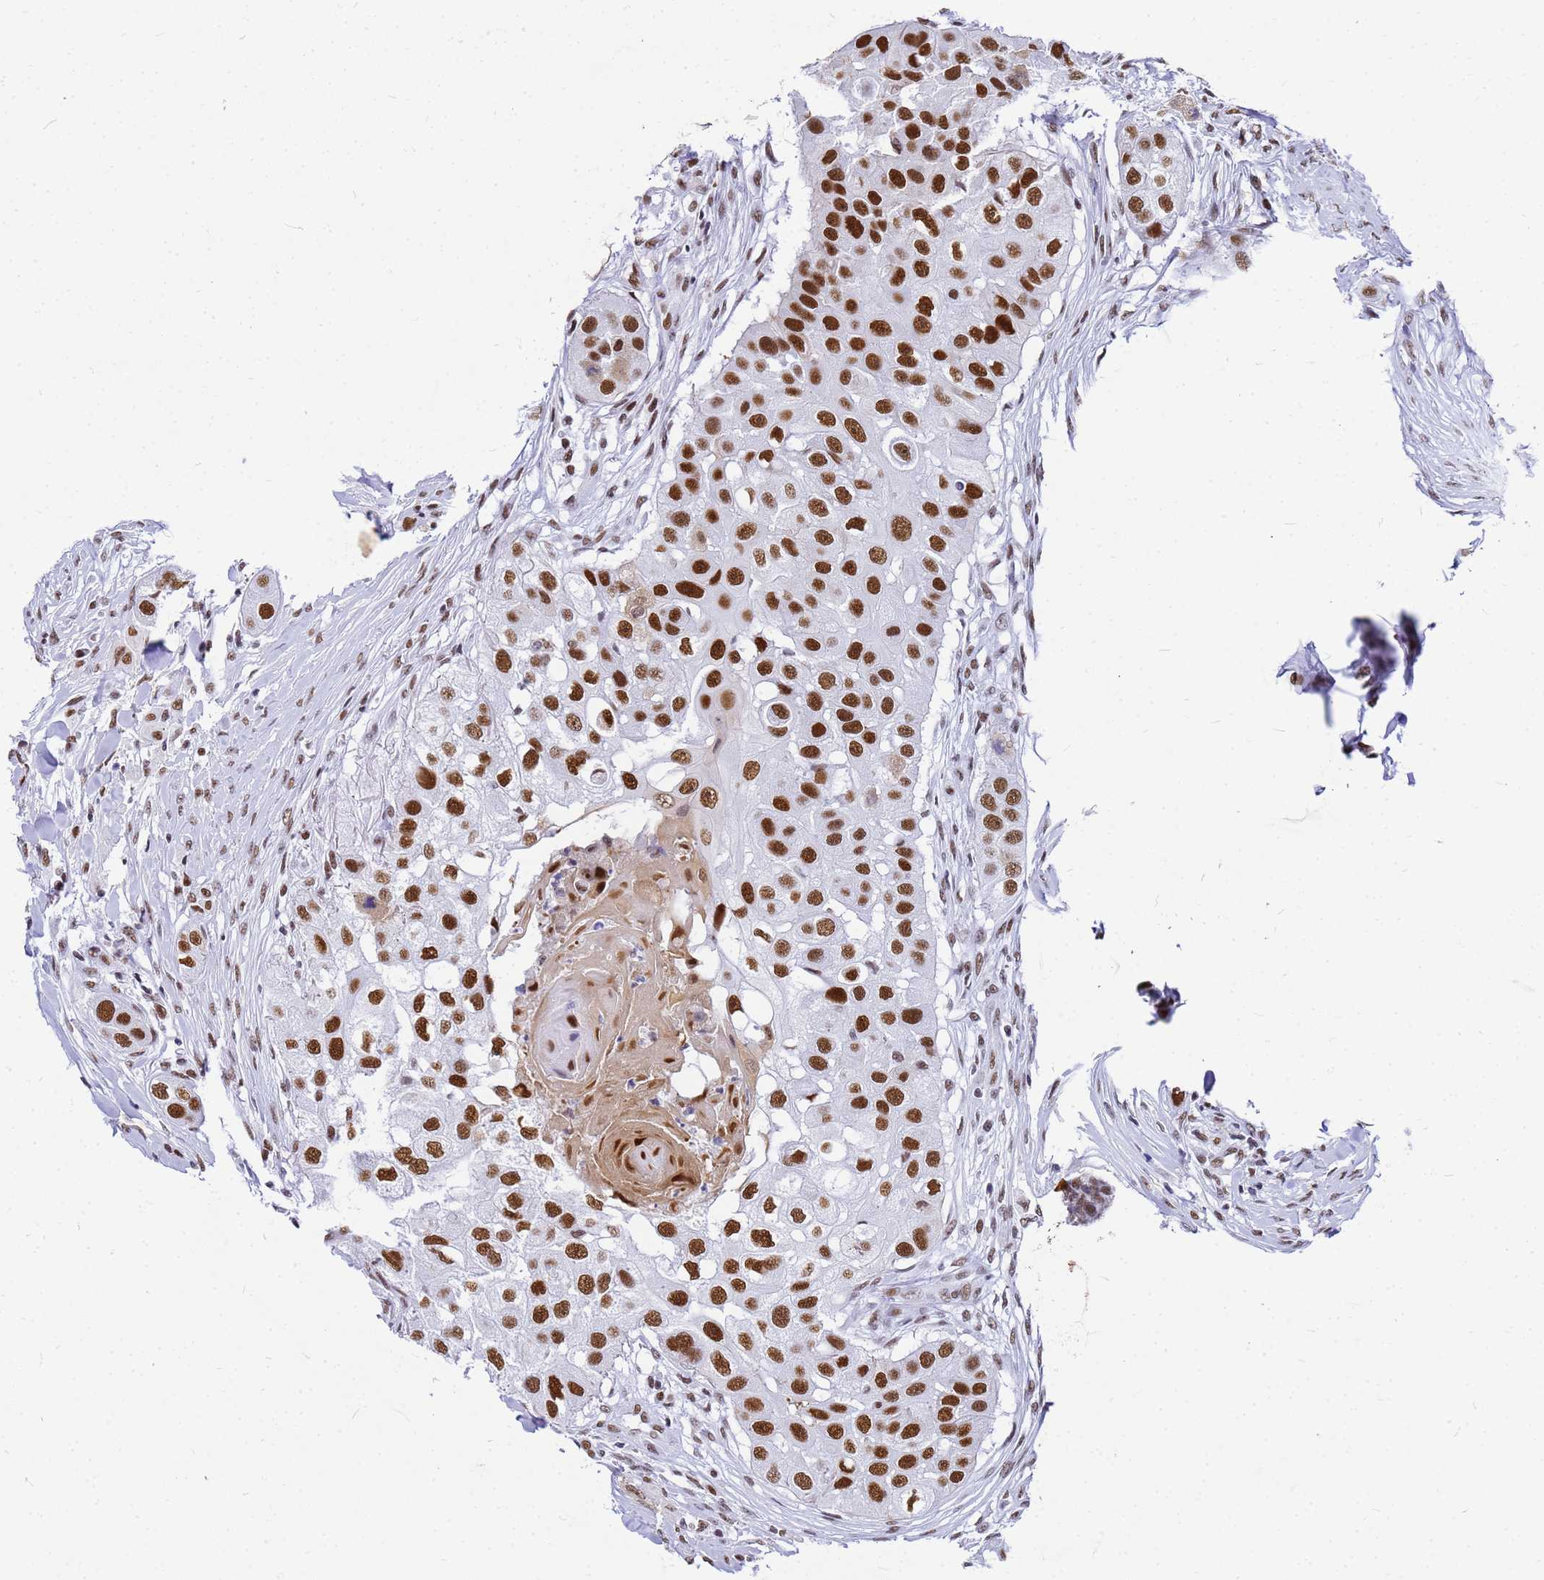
{"staining": {"intensity": "strong", "quantity": ">75%", "location": "nuclear"}, "tissue": "head and neck cancer", "cell_type": "Tumor cells", "image_type": "cancer", "snomed": [{"axis": "morphology", "description": "Normal tissue, NOS"}, {"axis": "morphology", "description": "Squamous cell carcinoma, NOS"}, {"axis": "topography", "description": "Skeletal muscle"}, {"axis": "topography", "description": "Head-Neck"}], "caption": "Head and neck squamous cell carcinoma stained for a protein displays strong nuclear positivity in tumor cells. The staining was performed using DAB (3,3'-diaminobenzidine), with brown indicating positive protein expression. Nuclei are stained blue with hematoxylin.", "gene": "SART3", "patient": {"sex": "male", "age": 51}}